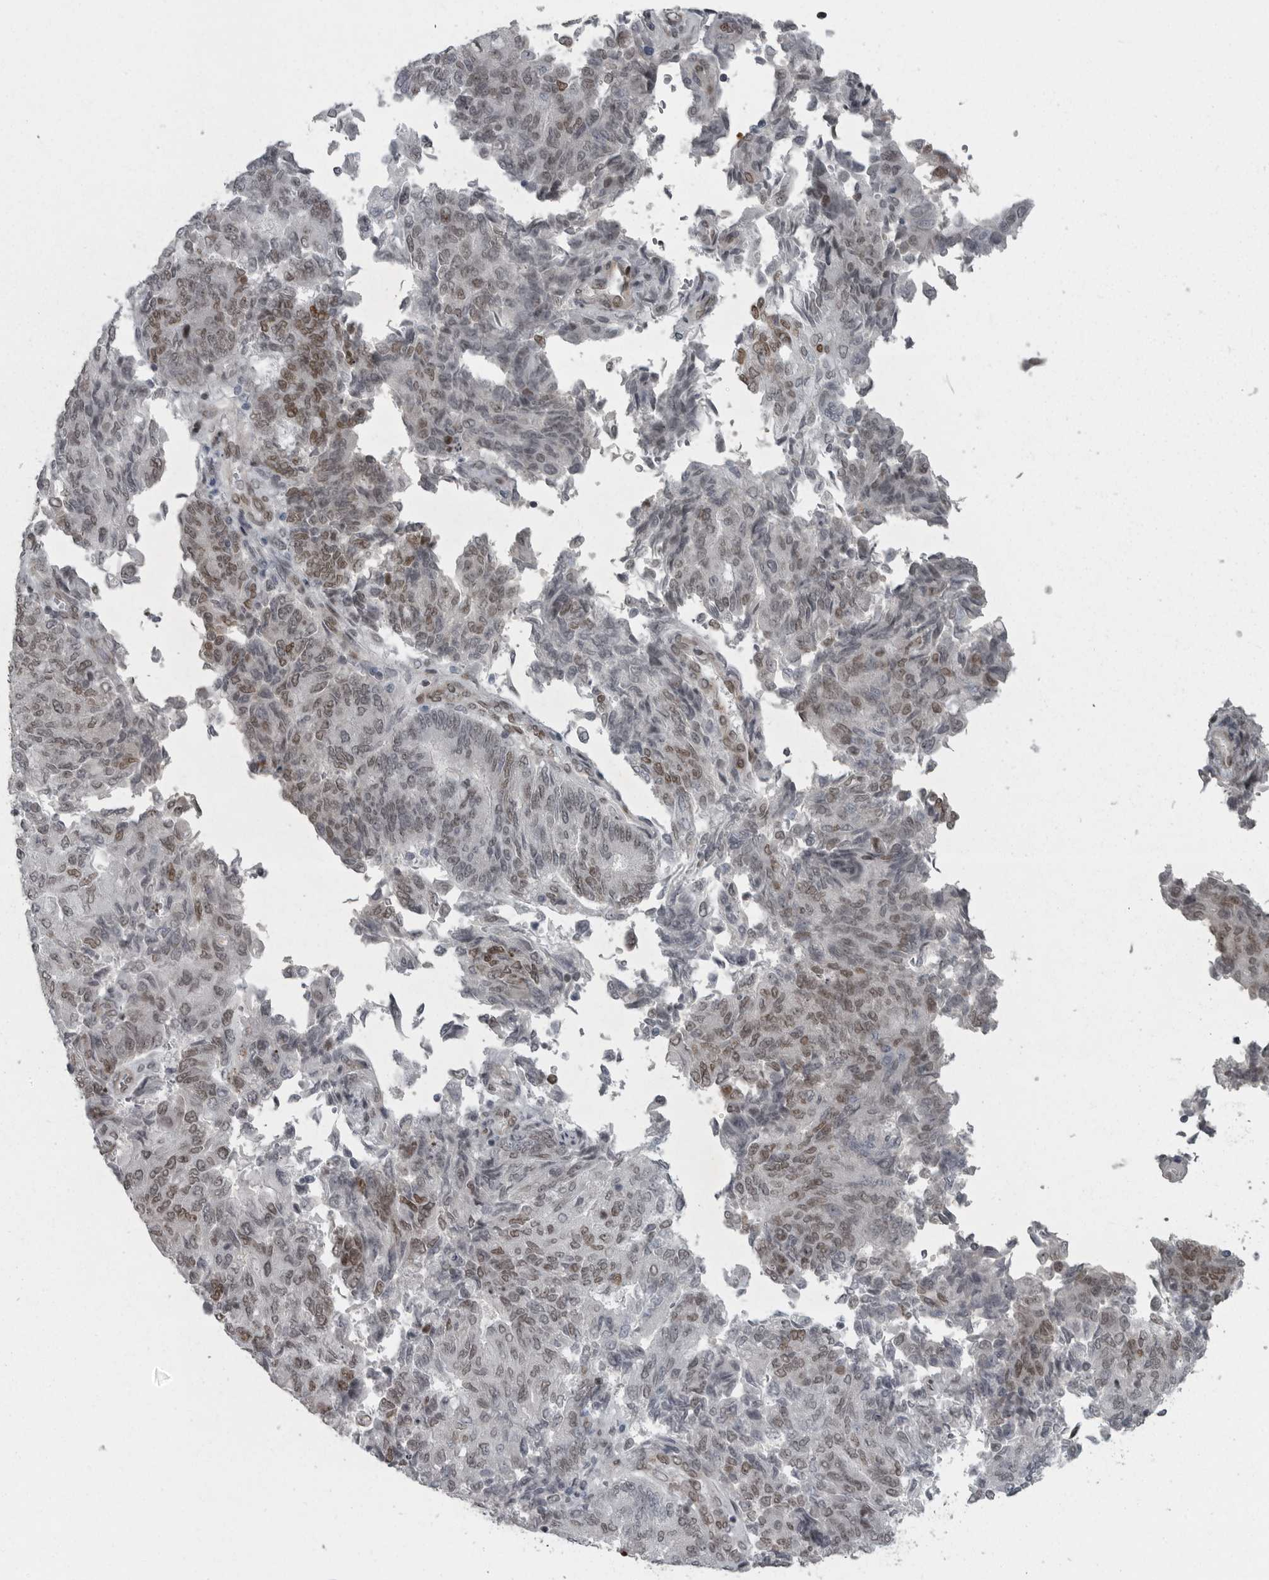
{"staining": {"intensity": "moderate", "quantity": "25%-75%", "location": "nuclear"}, "tissue": "endometrial cancer", "cell_type": "Tumor cells", "image_type": "cancer", "snomed": [{"axis": "morphology", "description": "Adenocarcinoma, NOS"}, {"axis": "topography", "description": "Endometrium"}], "caption": "The image demonstrates a brown stain indicating the presence of a protein in the nuclear of tumor cells in endometrial adenocarcinoma. (DAB (3,3'-diaminobenzidine) = brown stain, brightfield microscopy at high magnification).", "gene": "HMGN3", "patient": {"sex": "female", "age": 80}}